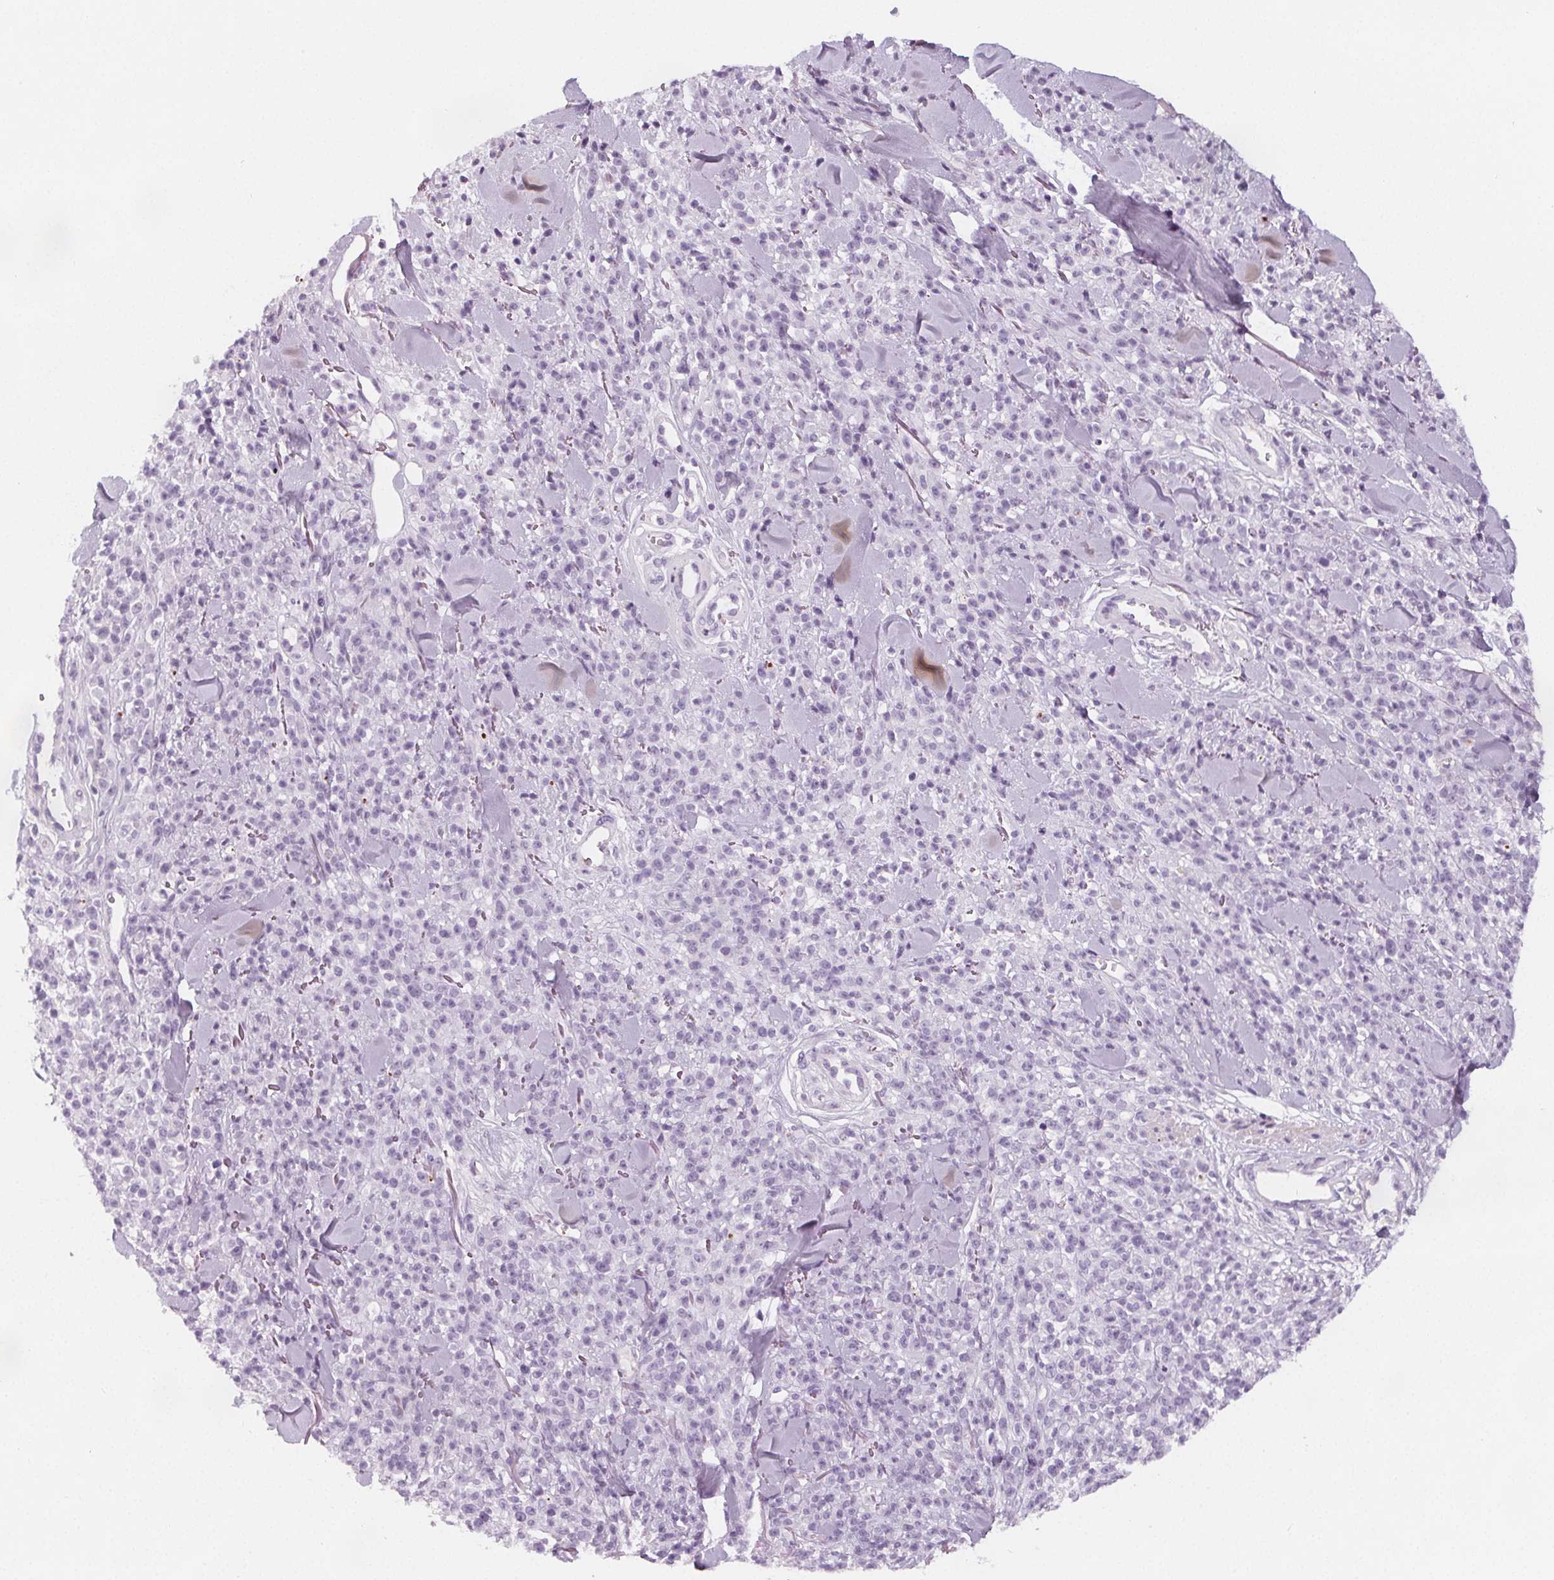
{"staining": {"intensity": "negative", "quantity": "none", "location": "none"}, "tissue": "melanoma", "cell_type": "Tumor cells", "image_type": "cancer", "snomed": [{"axis": "morphology", "description": "Malignant melanoma, NOS"}, {"axis": "topography", "description": "Skin"}, {"axis": "topography", "description": "Skin of trunk"}], "caption": "IHC photomicrograph of neoplastic tissue: malignant melanoma stained with DAB (3,3'-diaminobenzidine) exhibits no significant protein positivity in tumor cells.", "gene": "SLC5A12", "patient": {"sex": "male", "age": 74}}